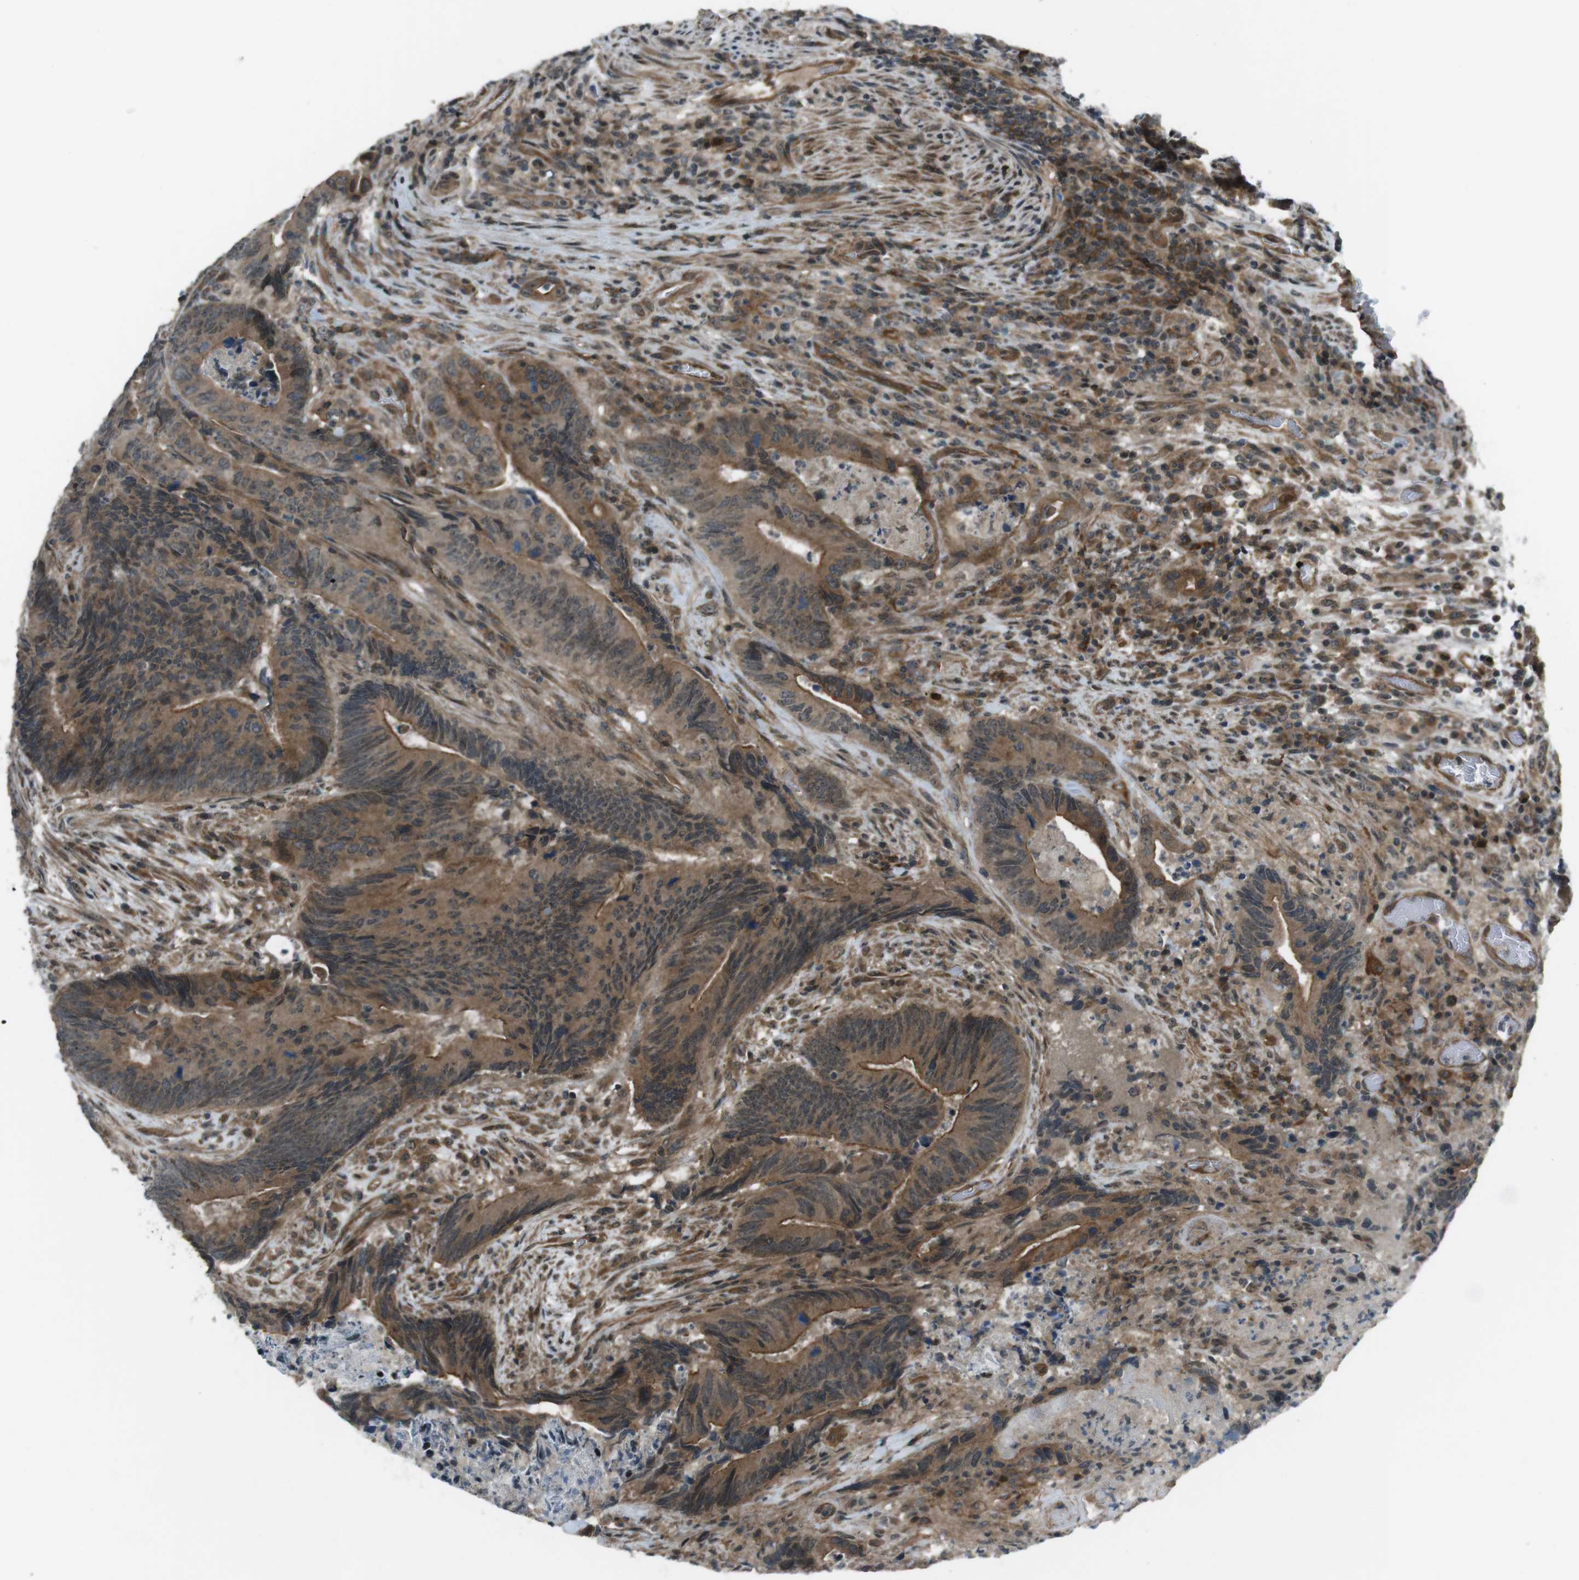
{"staining": {"intensity": "moderate", "quantity": ">75%", "location": "cytoplasmic/membranous,nuclear"}, "tissue": "colorectal cancer", "cell_type": "Tumor cells", "image_type": "cancer", "snomed": [{"axis": "morphology", "description": "Normal tissue, NOS"}, {"axis": "morphology", "description": "Adenocarcinoma, NOS"}, {"axis": "topography", "description": "Colon"}], "caption": "IHC staining of adenocarcinoma (colorectal), which displays medium levels of moderate cytoplasmic/membranous and nuclear positivity in about >75% of tumor cells indicating moderate cytoplasmic/membranous and nuclear protein expression. The staining was performed using DAB (brown) for protein detection and nuclei were counterstained in hematoxylin (blue).", "gene": "TIAM2", "patient": {"sex": "male", "age": 56}}